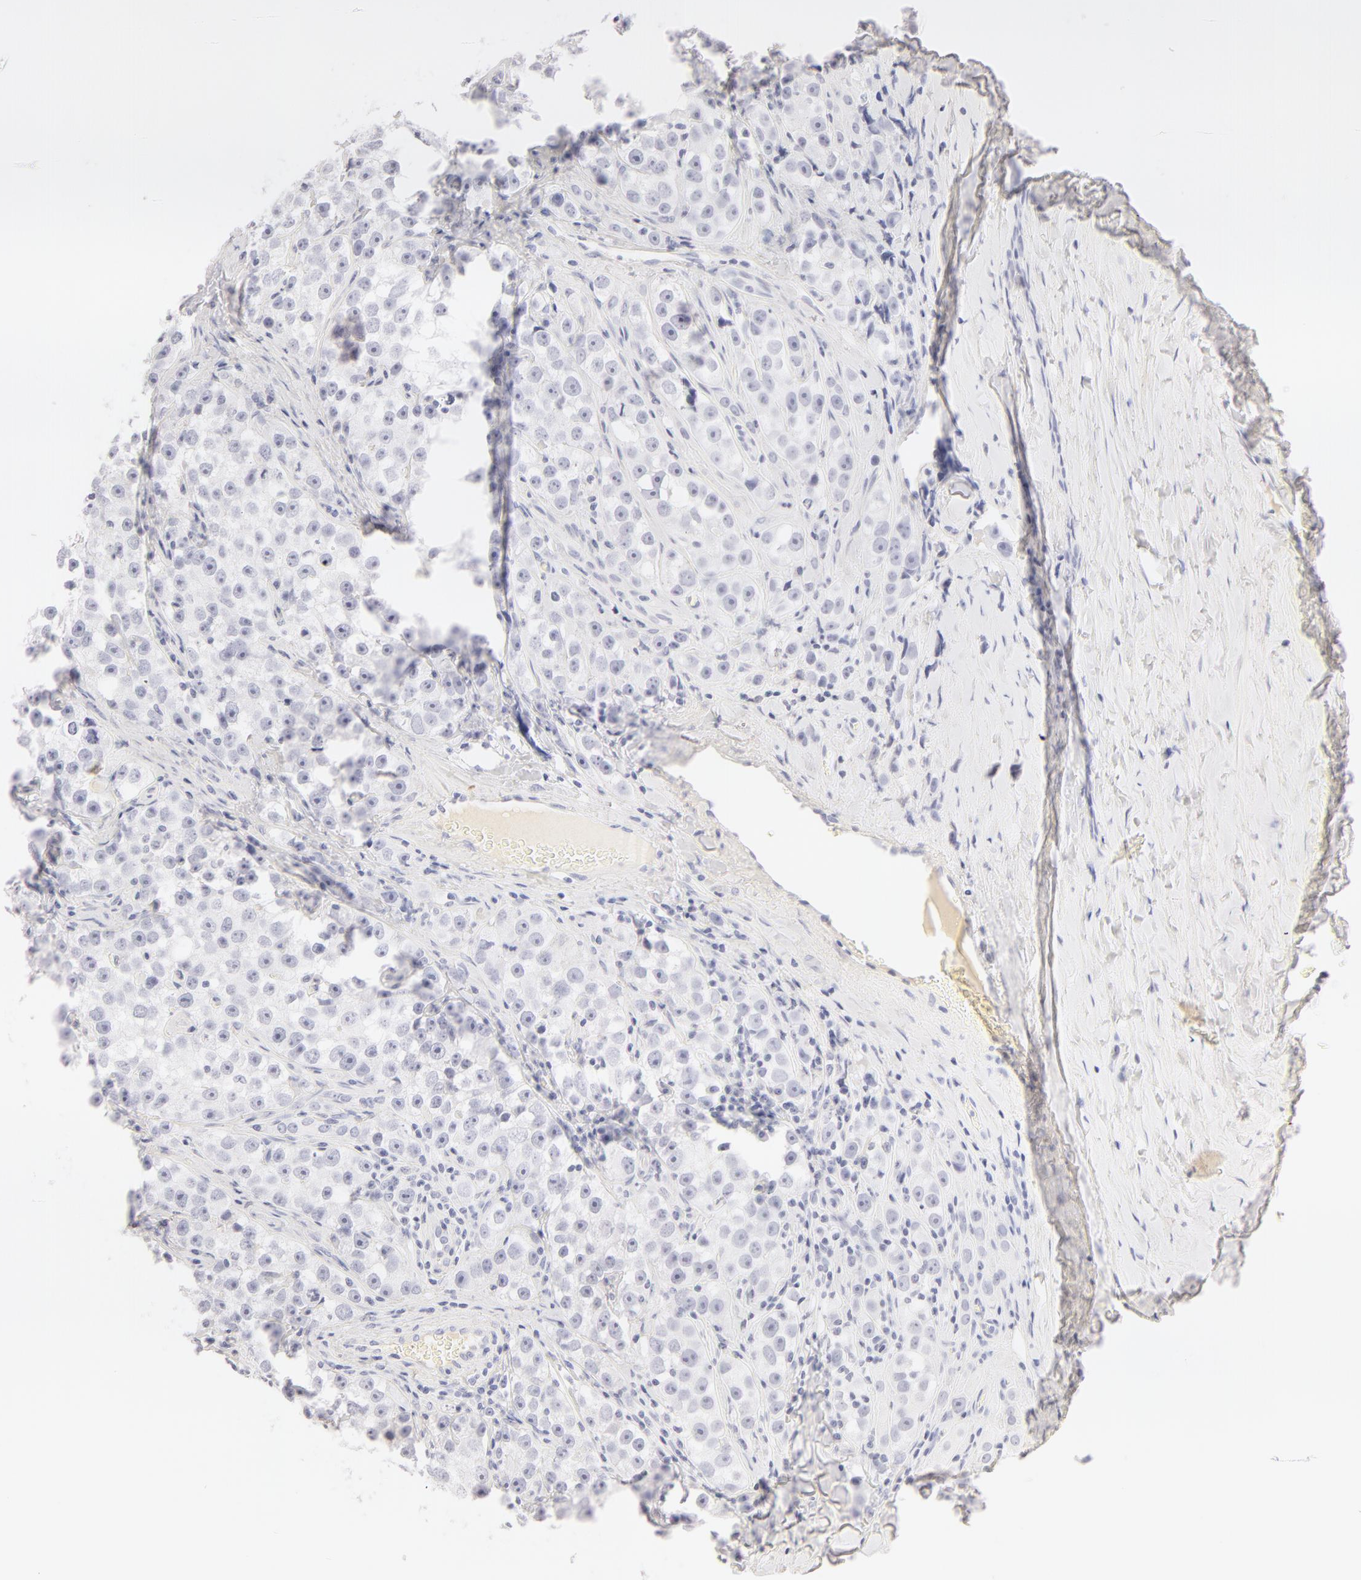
{"staining": {"intensity": "negative", "quantity": "none", "location": "none"}, "tissue": "testis cancer", "cell_type": "Tumor cells", "image_type": "cancer", "snomed": [{"axis": "morphology", "description": "Seminoma, NOS"}, {"axis": "topography", "description": "Testis"}], "caption": "Tumor cells show no significant positivity in testis cancer.", "gene": "LGALS7B", "patient": {"sex": "male", "age": 32}}